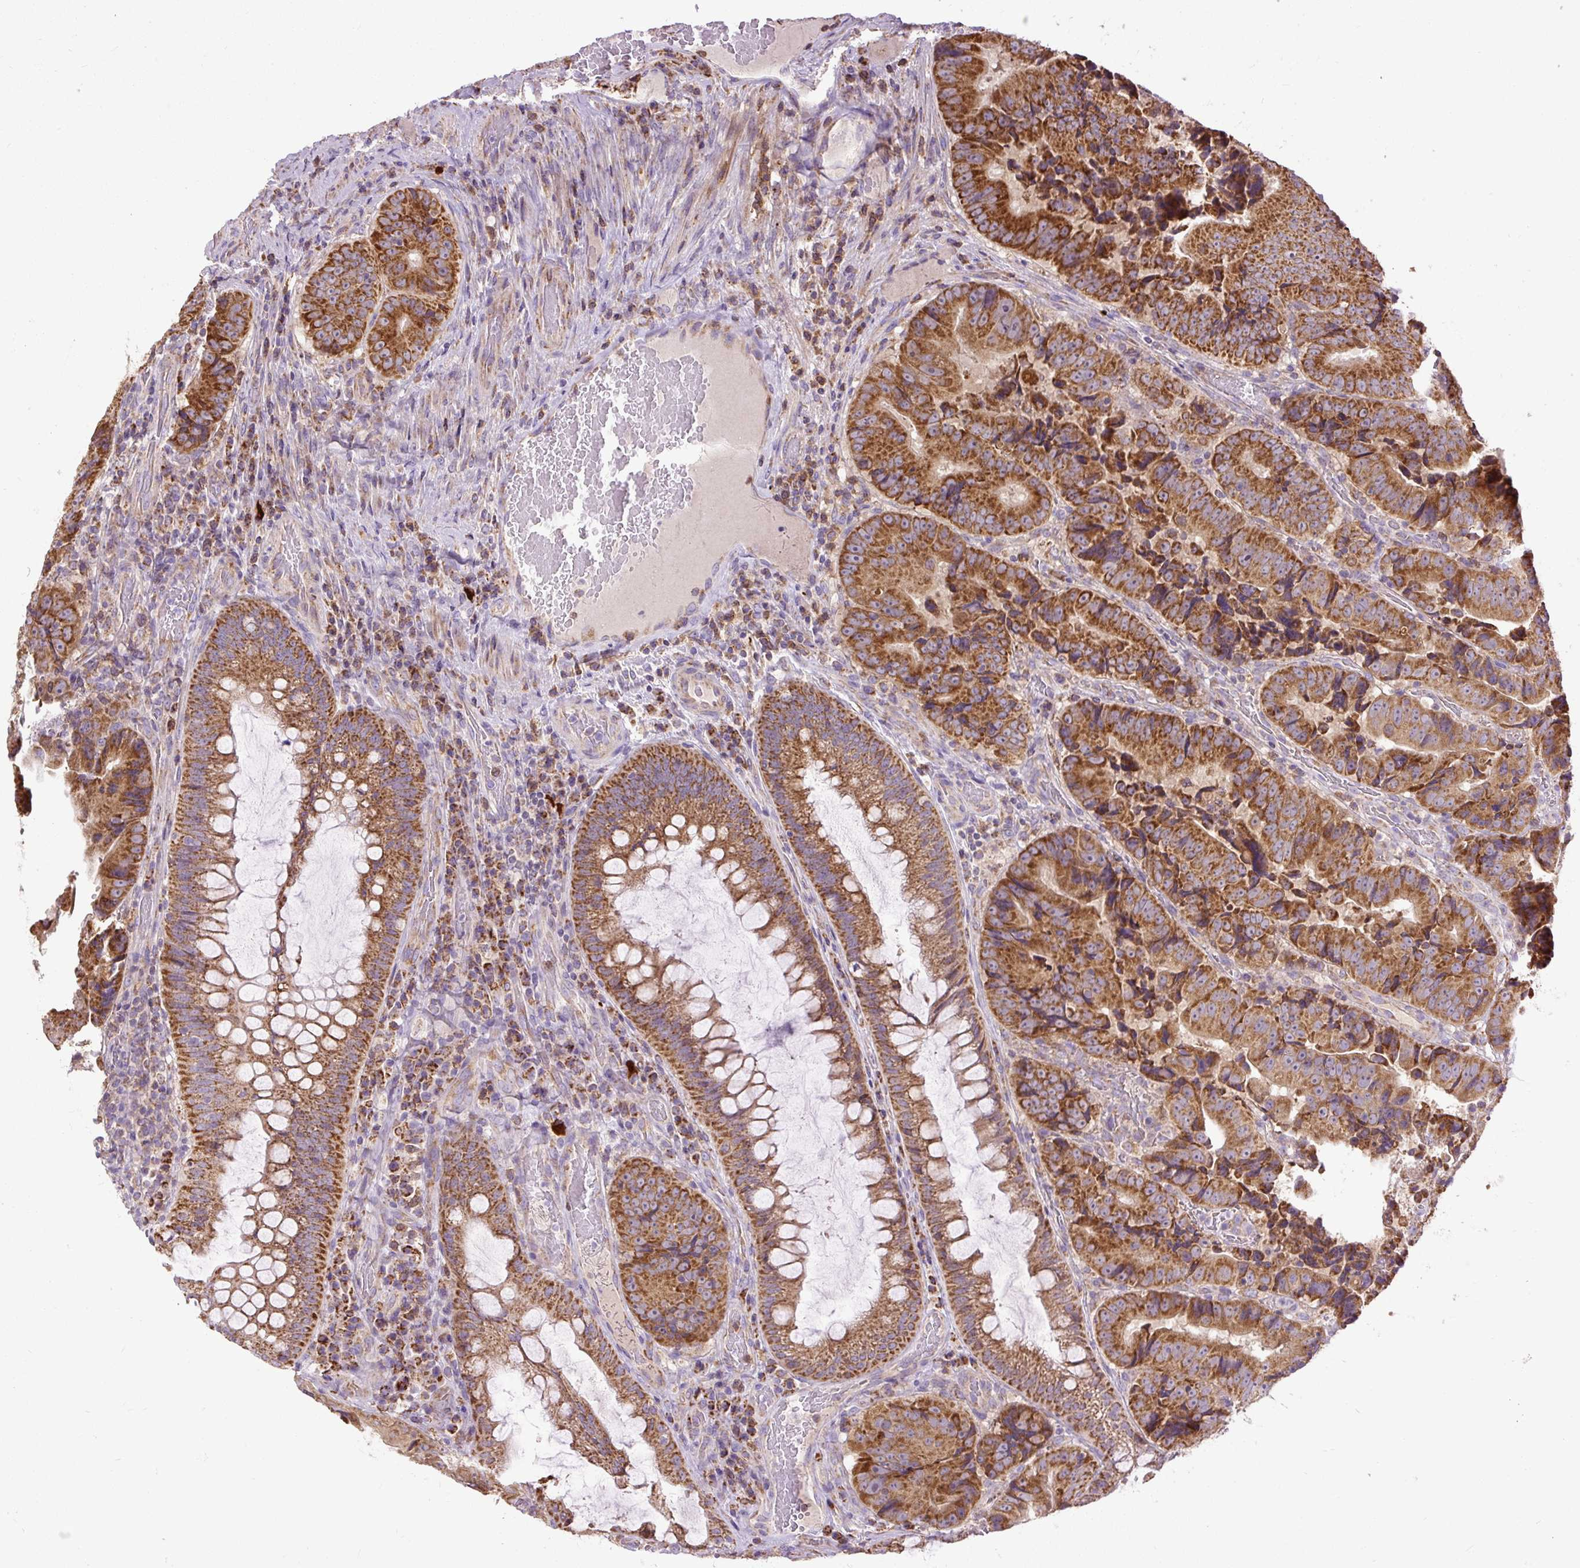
{"staining": {"intensity": "strong", "quantity": ">75%", "location": "cytoplasmic/membranous"}, "tissue": "colorectal cancer", "cell_type": "Tumor cells", "image_type": "cancer", "snomed": [{"axis": "morphology", "description": "Adenocarcinoma, NOS"}, {"axis": "topography", "description": "Colon"}], "caption": "This image exhibits immunohistochemistry staining of human colorectal adenocarcinoma, with high strong cytoplasmic/membranous staining in approximately >75% of tumor cells.", "gene": "TM2D3", "patient": {"sex": "female", "age": 86}}